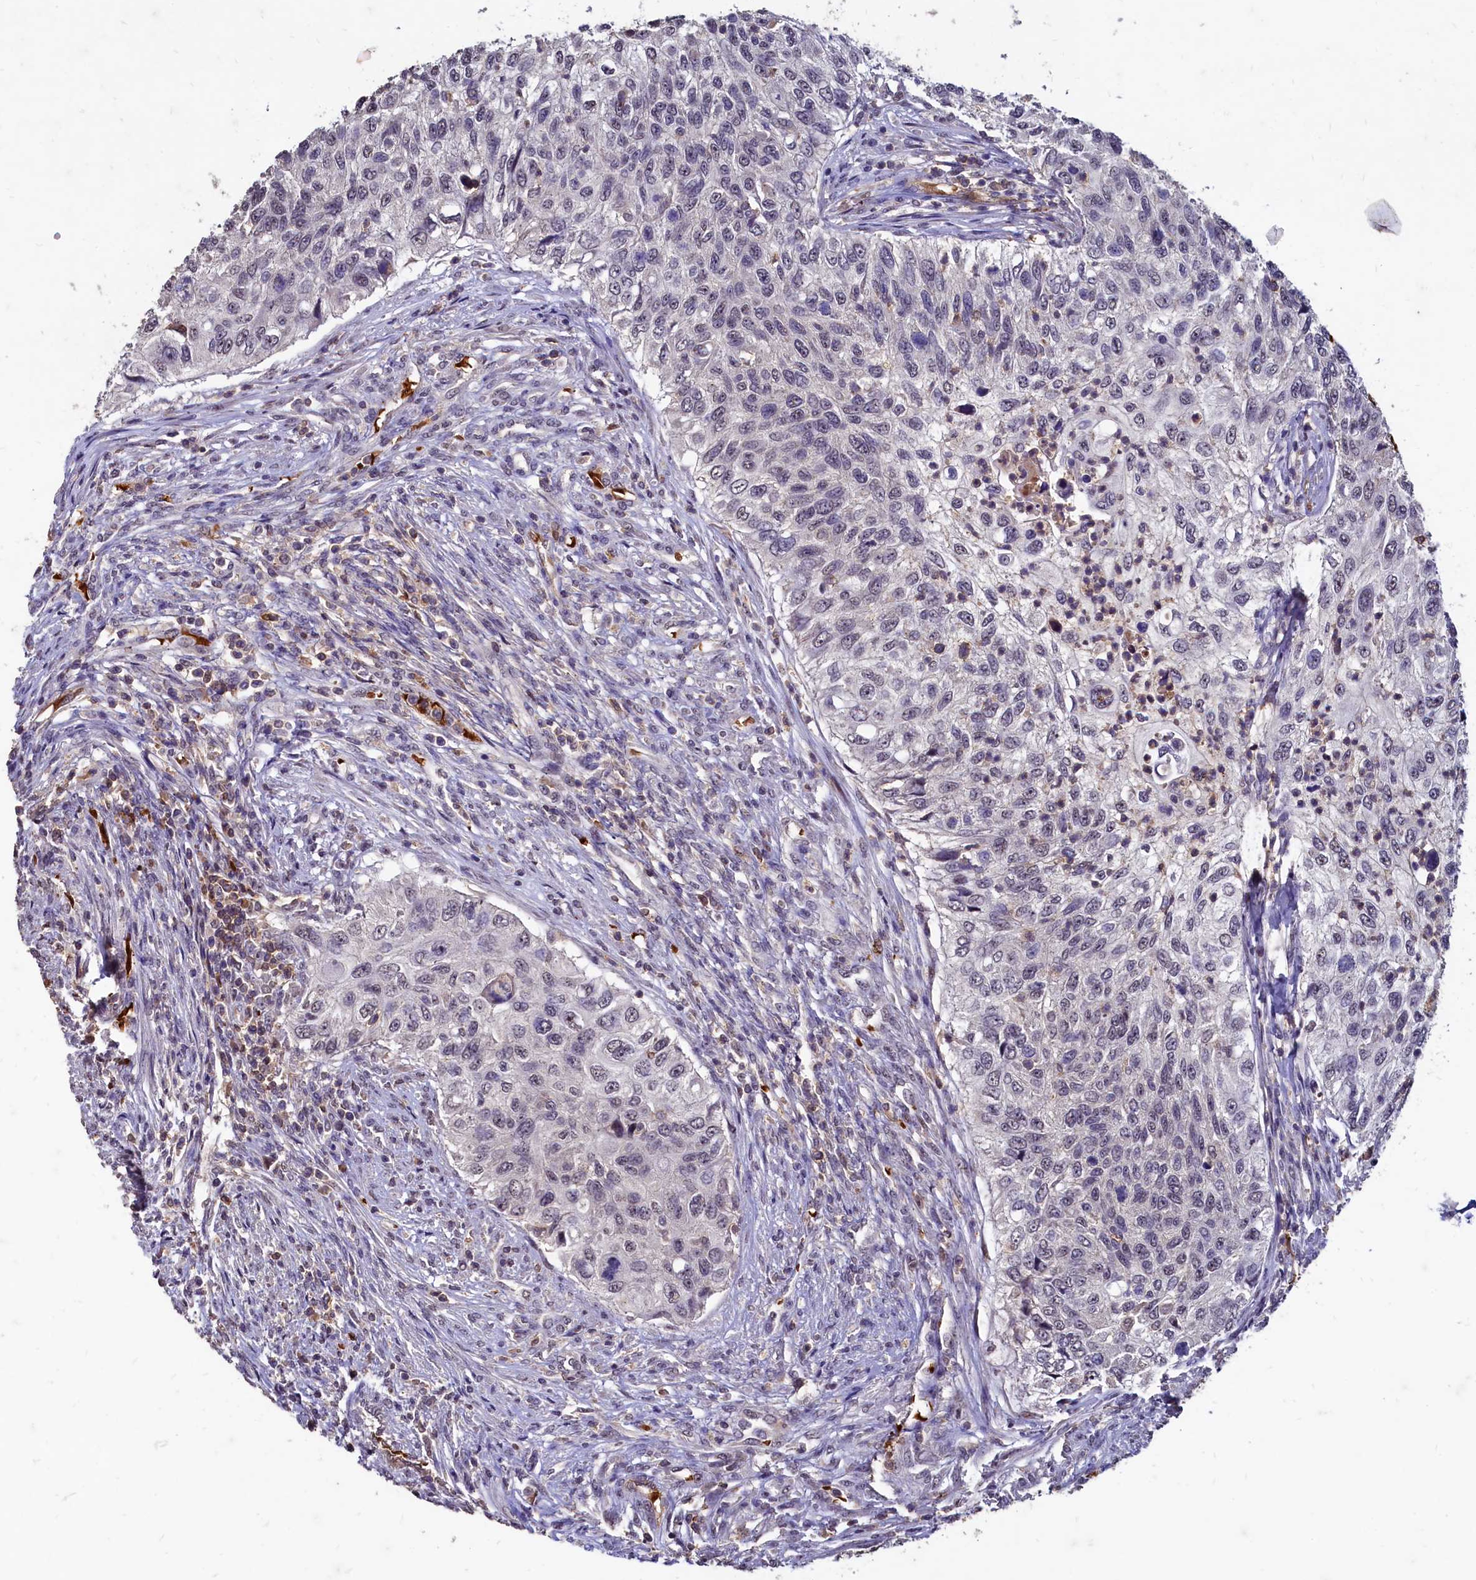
{"staining": {"intensity": "negative", "quantity": "none", "location": "none"}, "tissue": "urothelial cancer", "cell_type": "Tumor cells", "image_type": "cancer", "snomed": [{"axis": "morphology", "description": "Urothelial carcinoma, High grade"}, {"axis": "topography", "description": "Urinary bladder"}], "caption": "The photomicrograph reveals no significant expression in tumor cells of urothelial carcinoma (high-grade). (IHC, brightfield microscopy, high magnification).", "gene": "CSTPP1", "patient": {"sex": "female", "age": 60}}